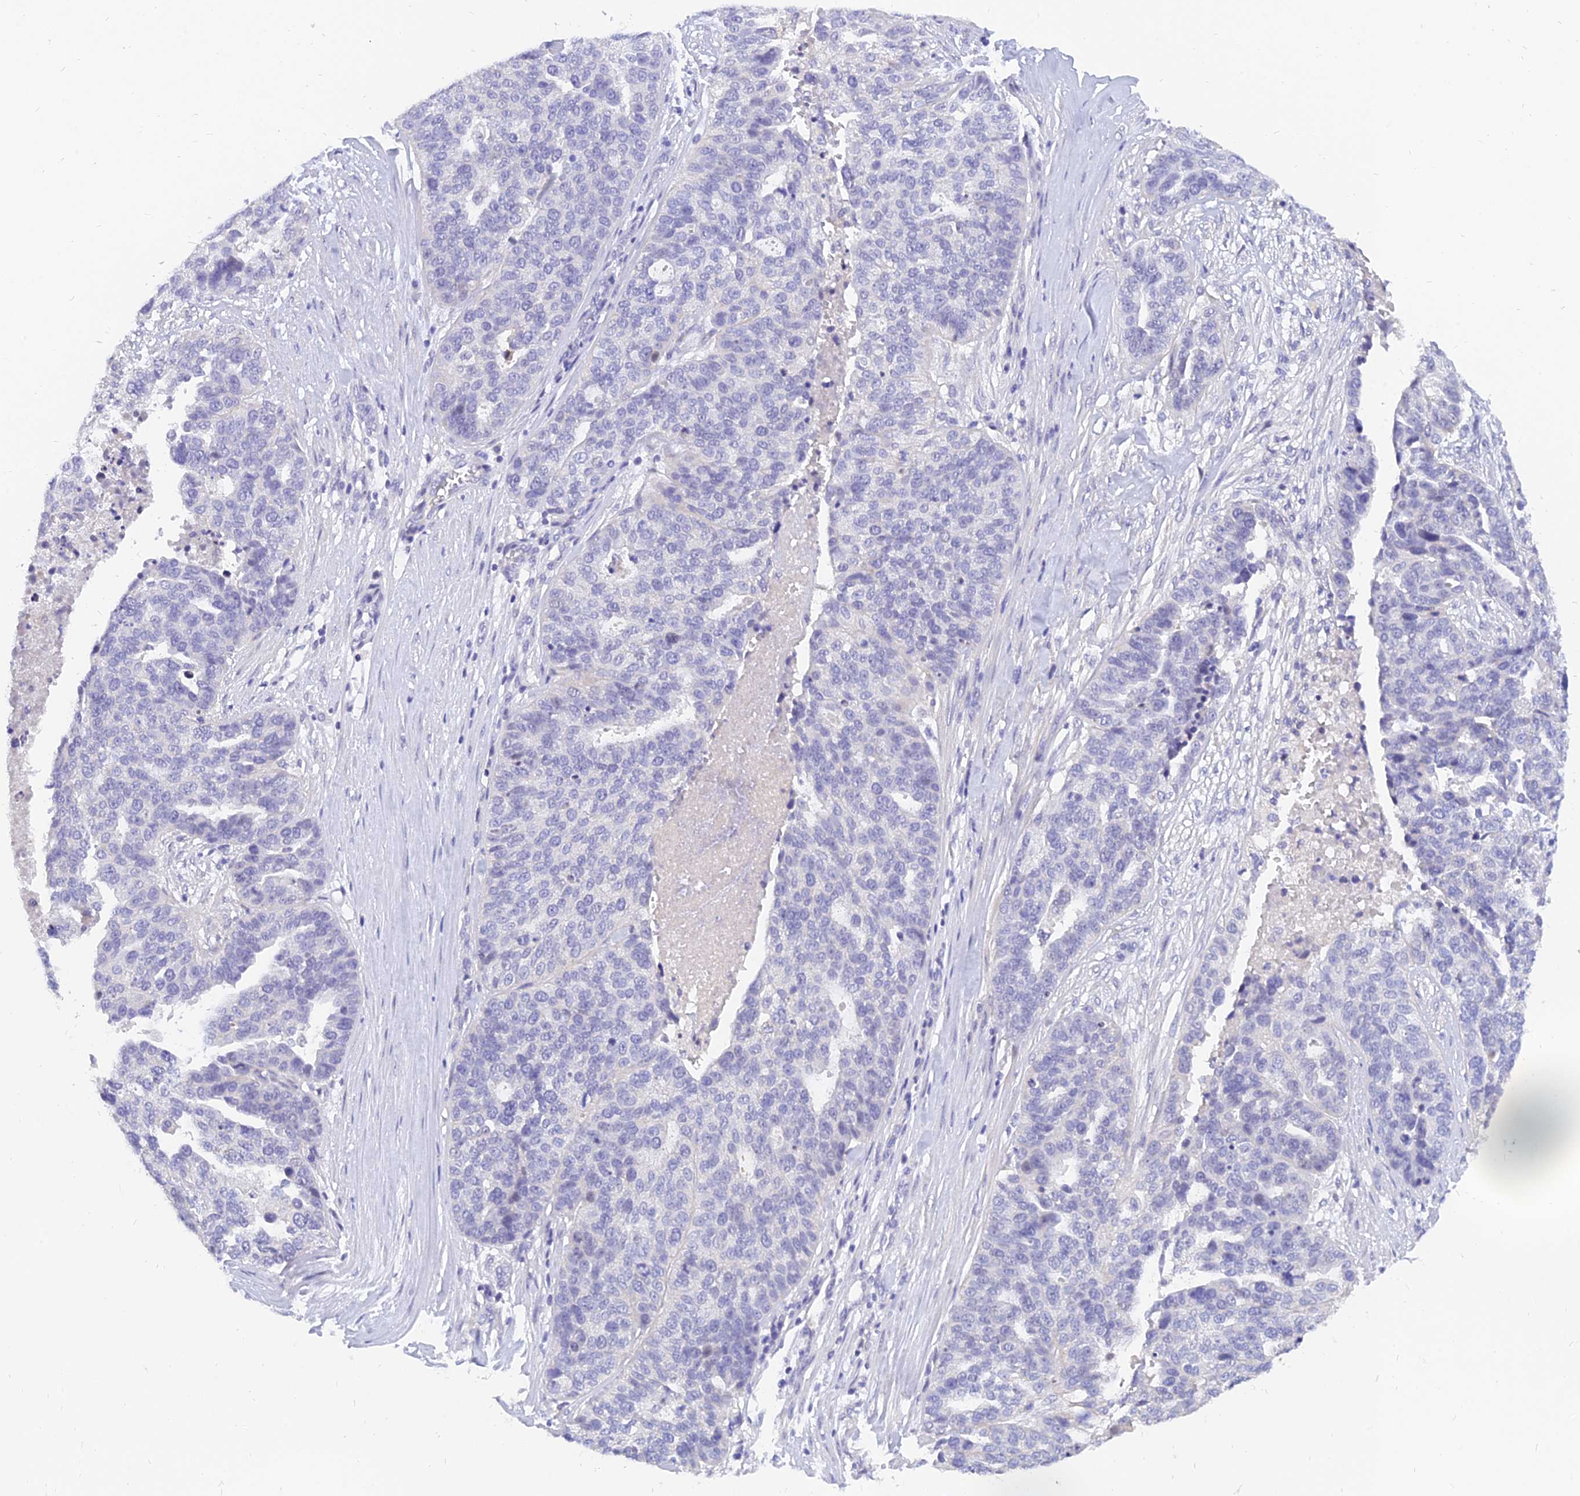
{"staining": {"intensity": "negative", "quantity": "none", "location": "none"}, "tissue": "ovarian cancer", "cell_type": "Tumor cells", "image_type": "cancer", "snomed": [{"axis": "morphology", "description": "Cystadenocarcinoma, serous, NOS"}, {"axis": "topography", "description": "Ovary"}], "caption": "A histopathology image of ovarian serous cystadenocarcinoma stained for a protein exhibits no brown staining in tumor cells.", "gene": "TMEM161B", "patient": {"sex": "female", "age": 59}}